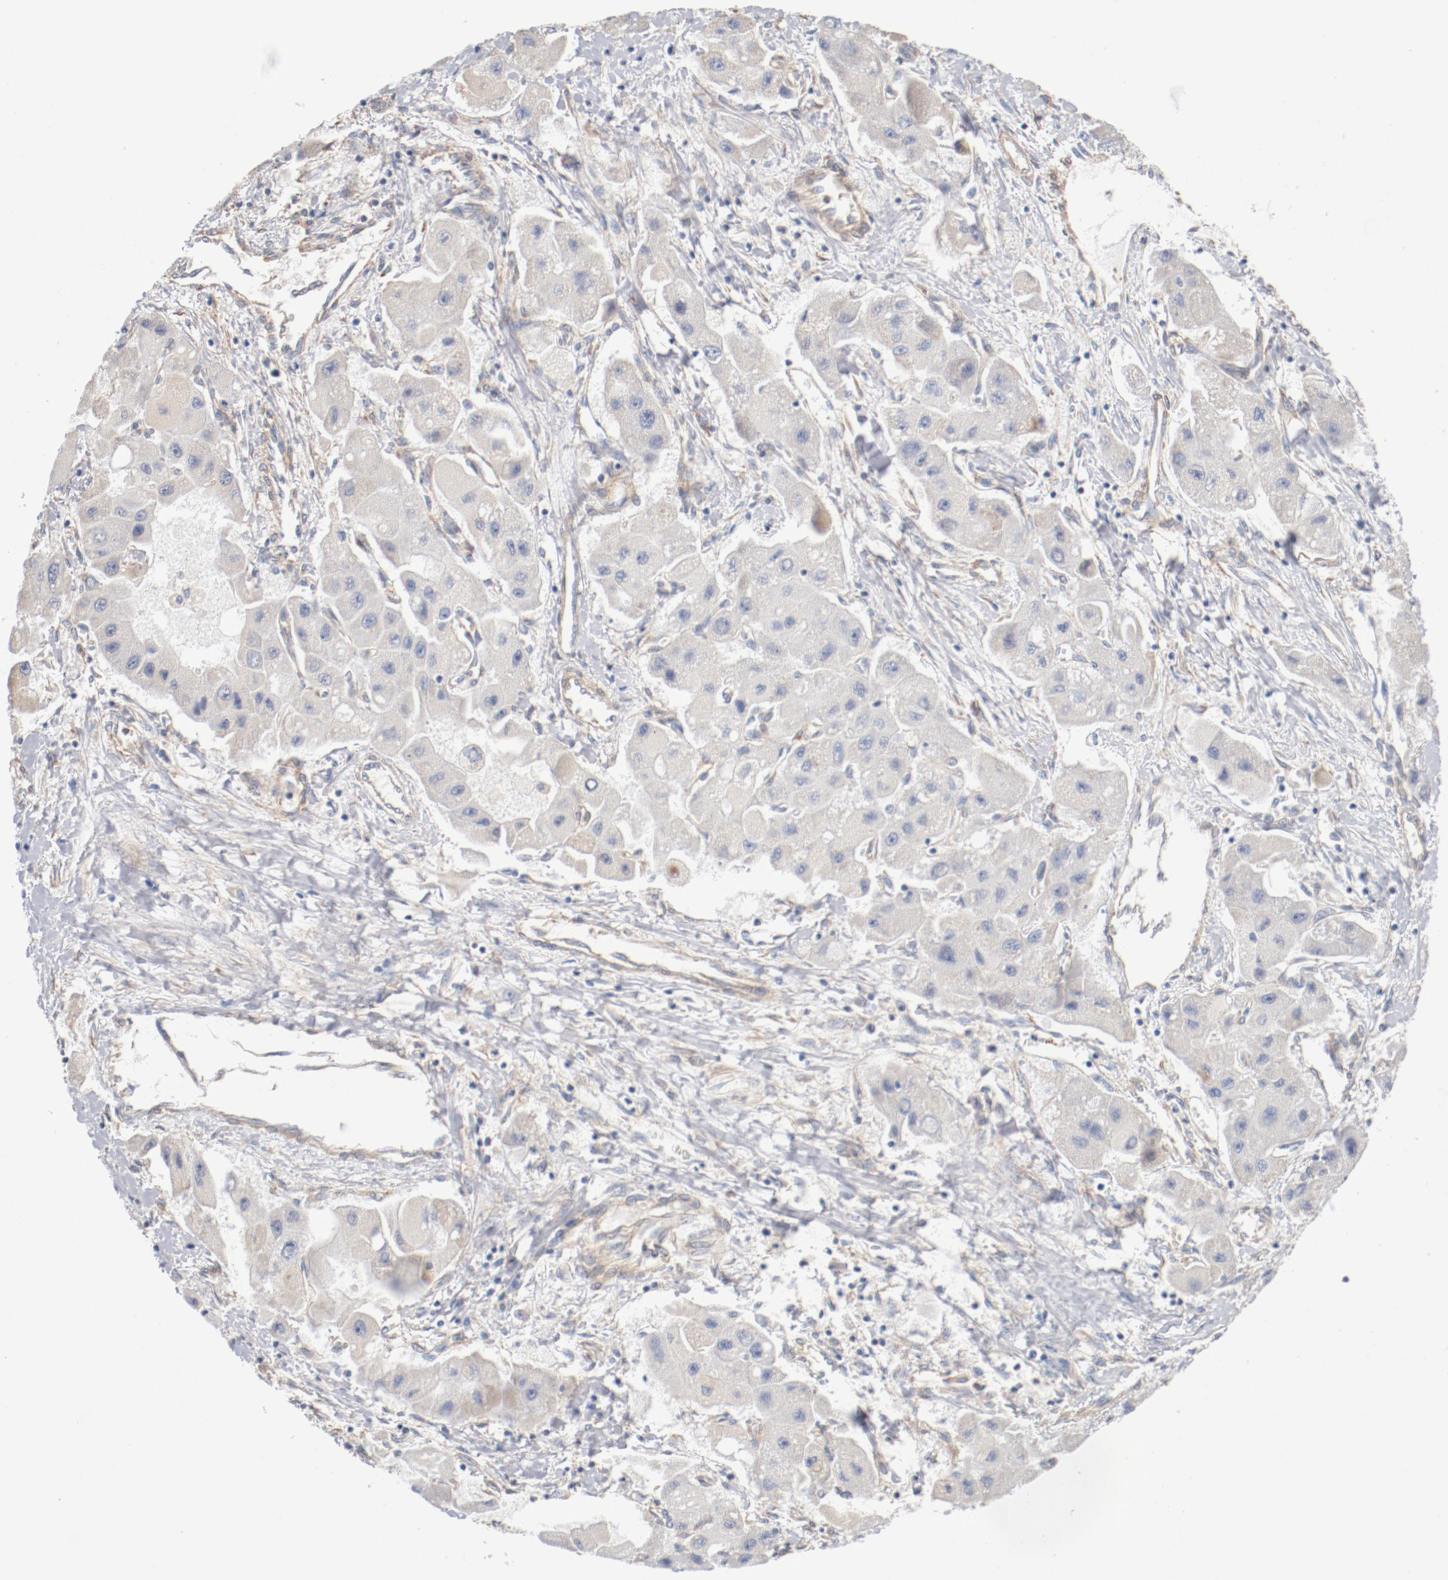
{"staining": {"intensity": "weak", "quantity": "<25%", "location": "cytoplasmic/membranous"}, "tissue": "liver cancer", "cell_type": "Tumor cells", "image_type": "cancer", "snomed": [{"axis": "morphology", "description": "Carcinoma, Hepatocellular, NOS"}, {"axis": "topography", "description": "Liver"}], "caption": "A photomicrograph of liver cancer stained for a protein exhibits no brown staining in tumor cells. (Immunohistochemistry (ihc), brightfield microscopy, high magnification).", "gene": "ILK", "patient": {"sex": "male", "age": 24}}